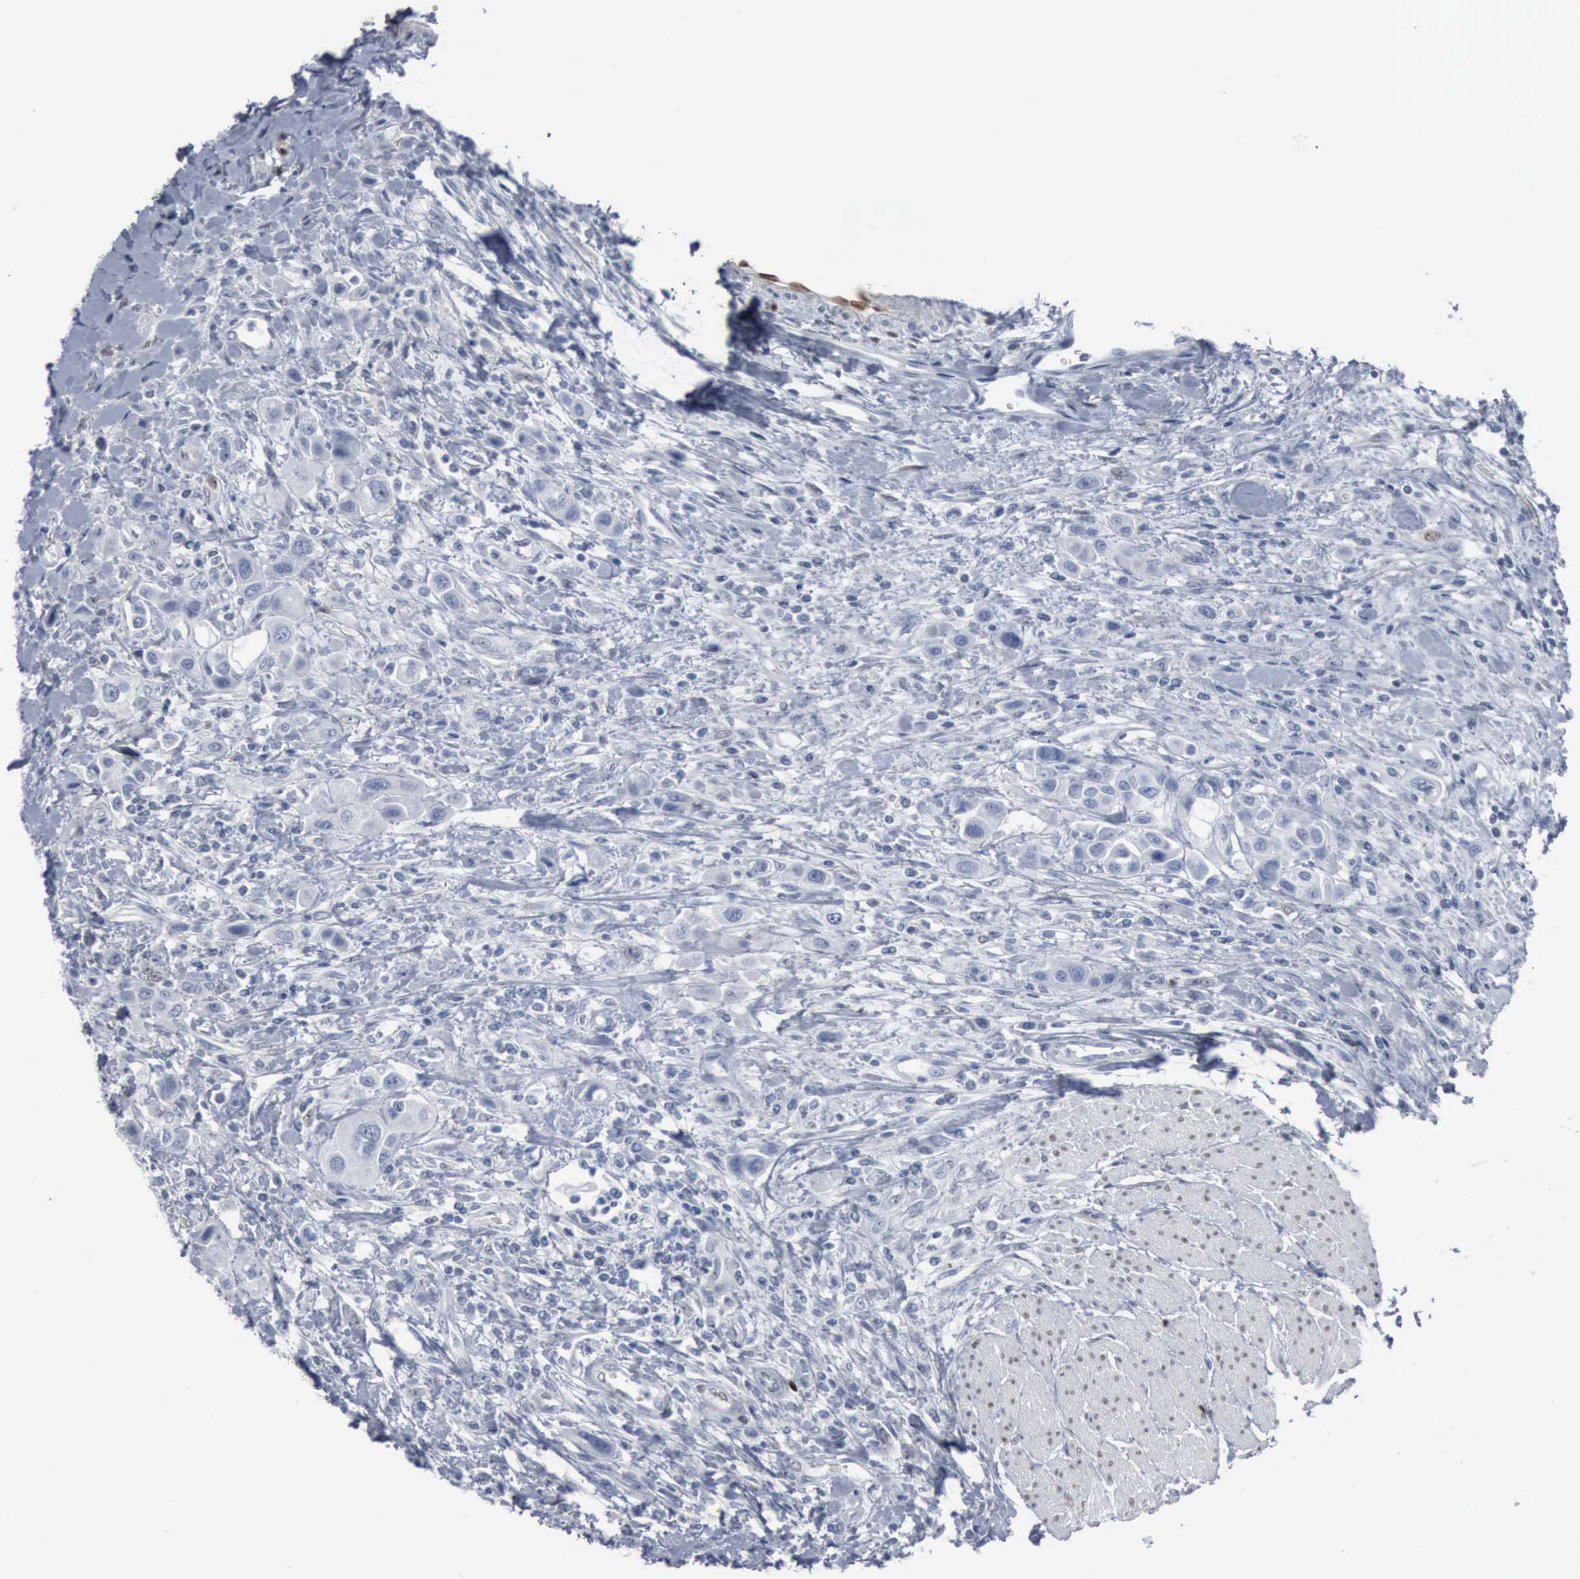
{"staining": {"intensity": "negative", "quantity": "none", "location": "none"}, "tissue": "urothelial cancer", "cell_type": "Tumor cells", "image_type": "cancer", "snomed": [{"axis": "morphology", "description": "Urothelial carcinoma, High grade"}, {"axis": "topography", "description": "Urinary bladder"}], "caption": "Human urothelial carcinoma (high-grade) stained for a protein using immunohistochemistry exhibits no expression in tumor cells.", "gene": "FGF2", "patient": {"sex": "male", "age": 50}}